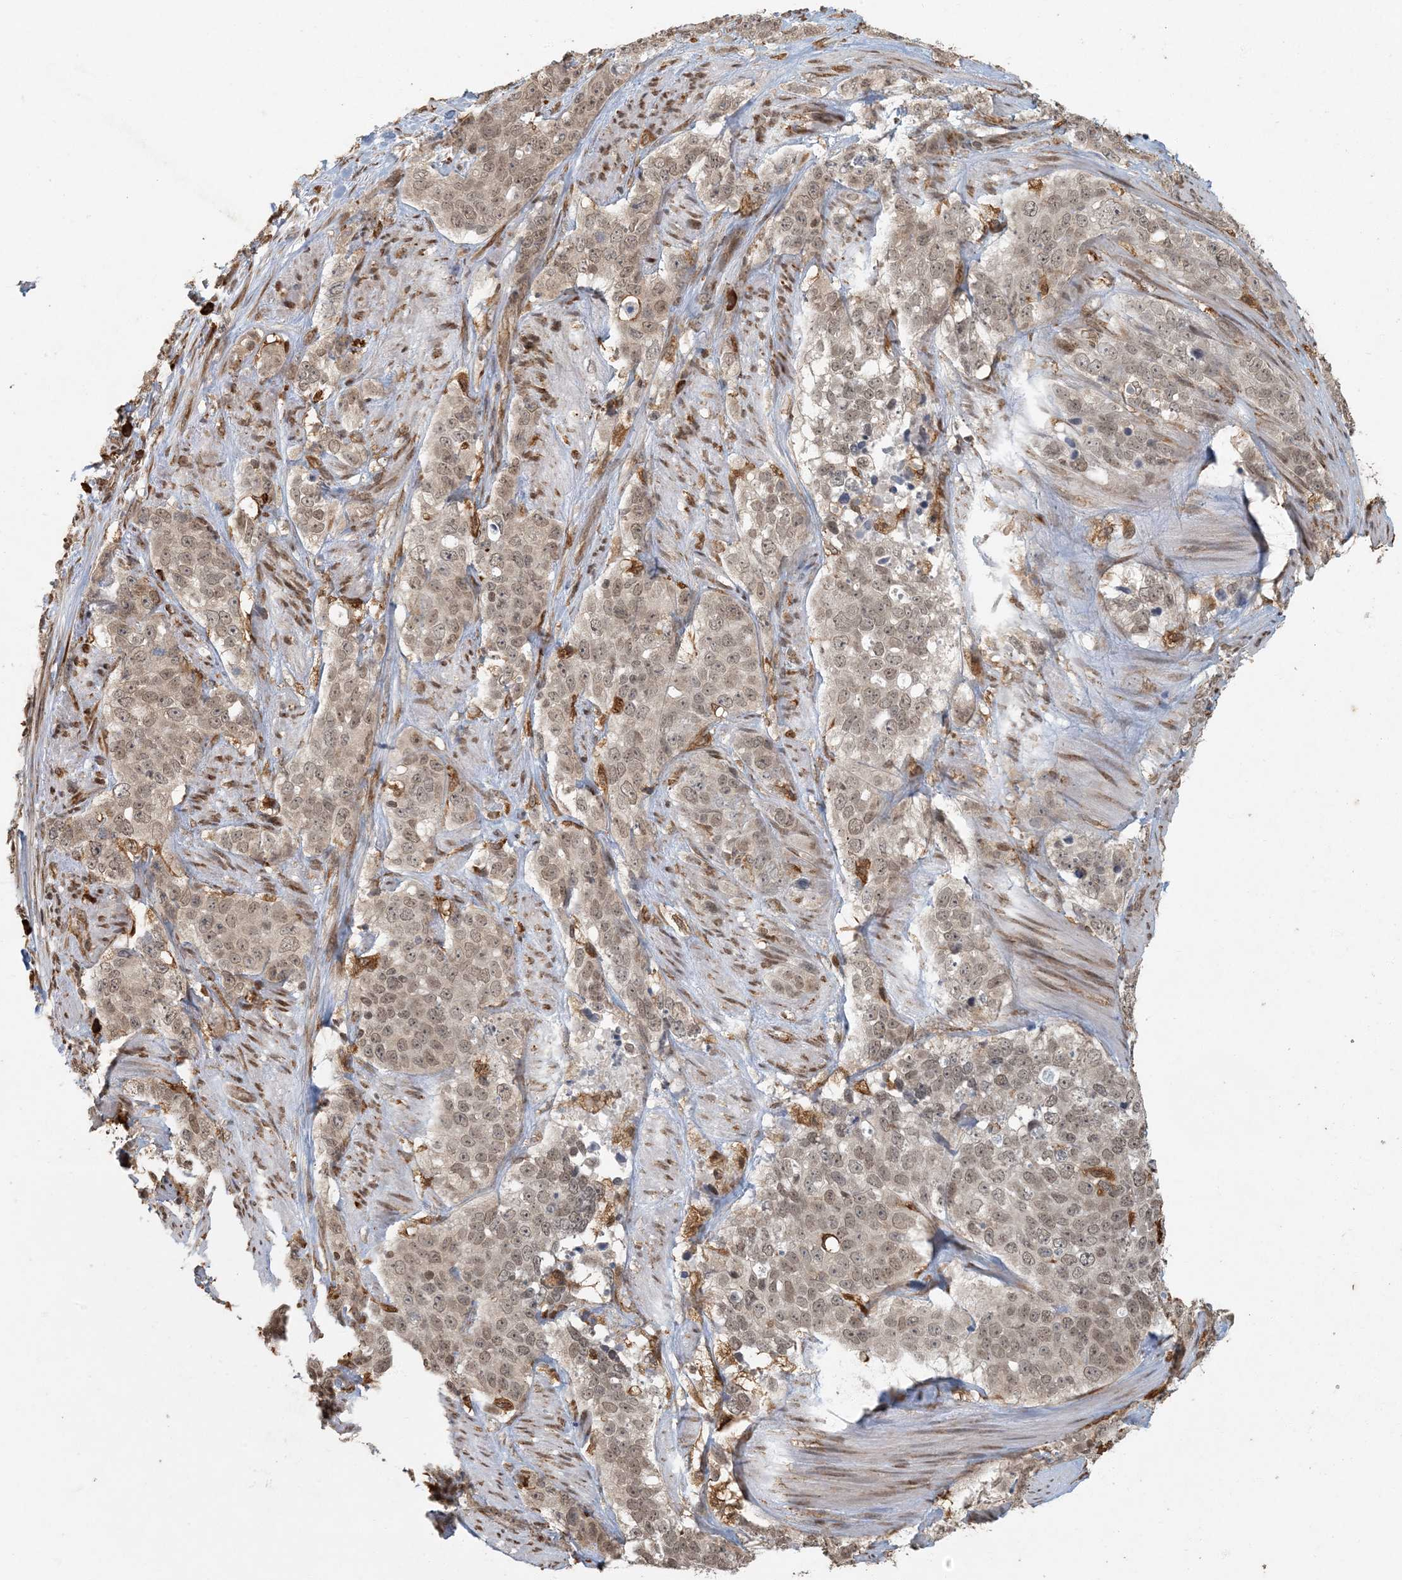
{"staining": {"intensity": "moderate", "quantity": ">75%", "location": "nuclear"}, "tissue": "stomach cancer", "cell_type": "Tumor cells", "image_type": "cancer", "snomed": [{"axis": "morphology", "description": "Adenocarcinoma, NOS"}, {"axis": "topography", "description": "Stomach"}], "caption": "Stomach cancer stained with DAB (3,3'-diaminobenzidine) immunohistochemistry shows medium levels of moderate nuclear expression in approximately >75% of tumor cells. Using DAB (3,3'-diaminobenzidine) (brown) and hematoxylin (blue) stains, captured at high magnification using brightfield microscopy.", "gene": "AK9", "patient": {"sex": "male", "age": 48}}